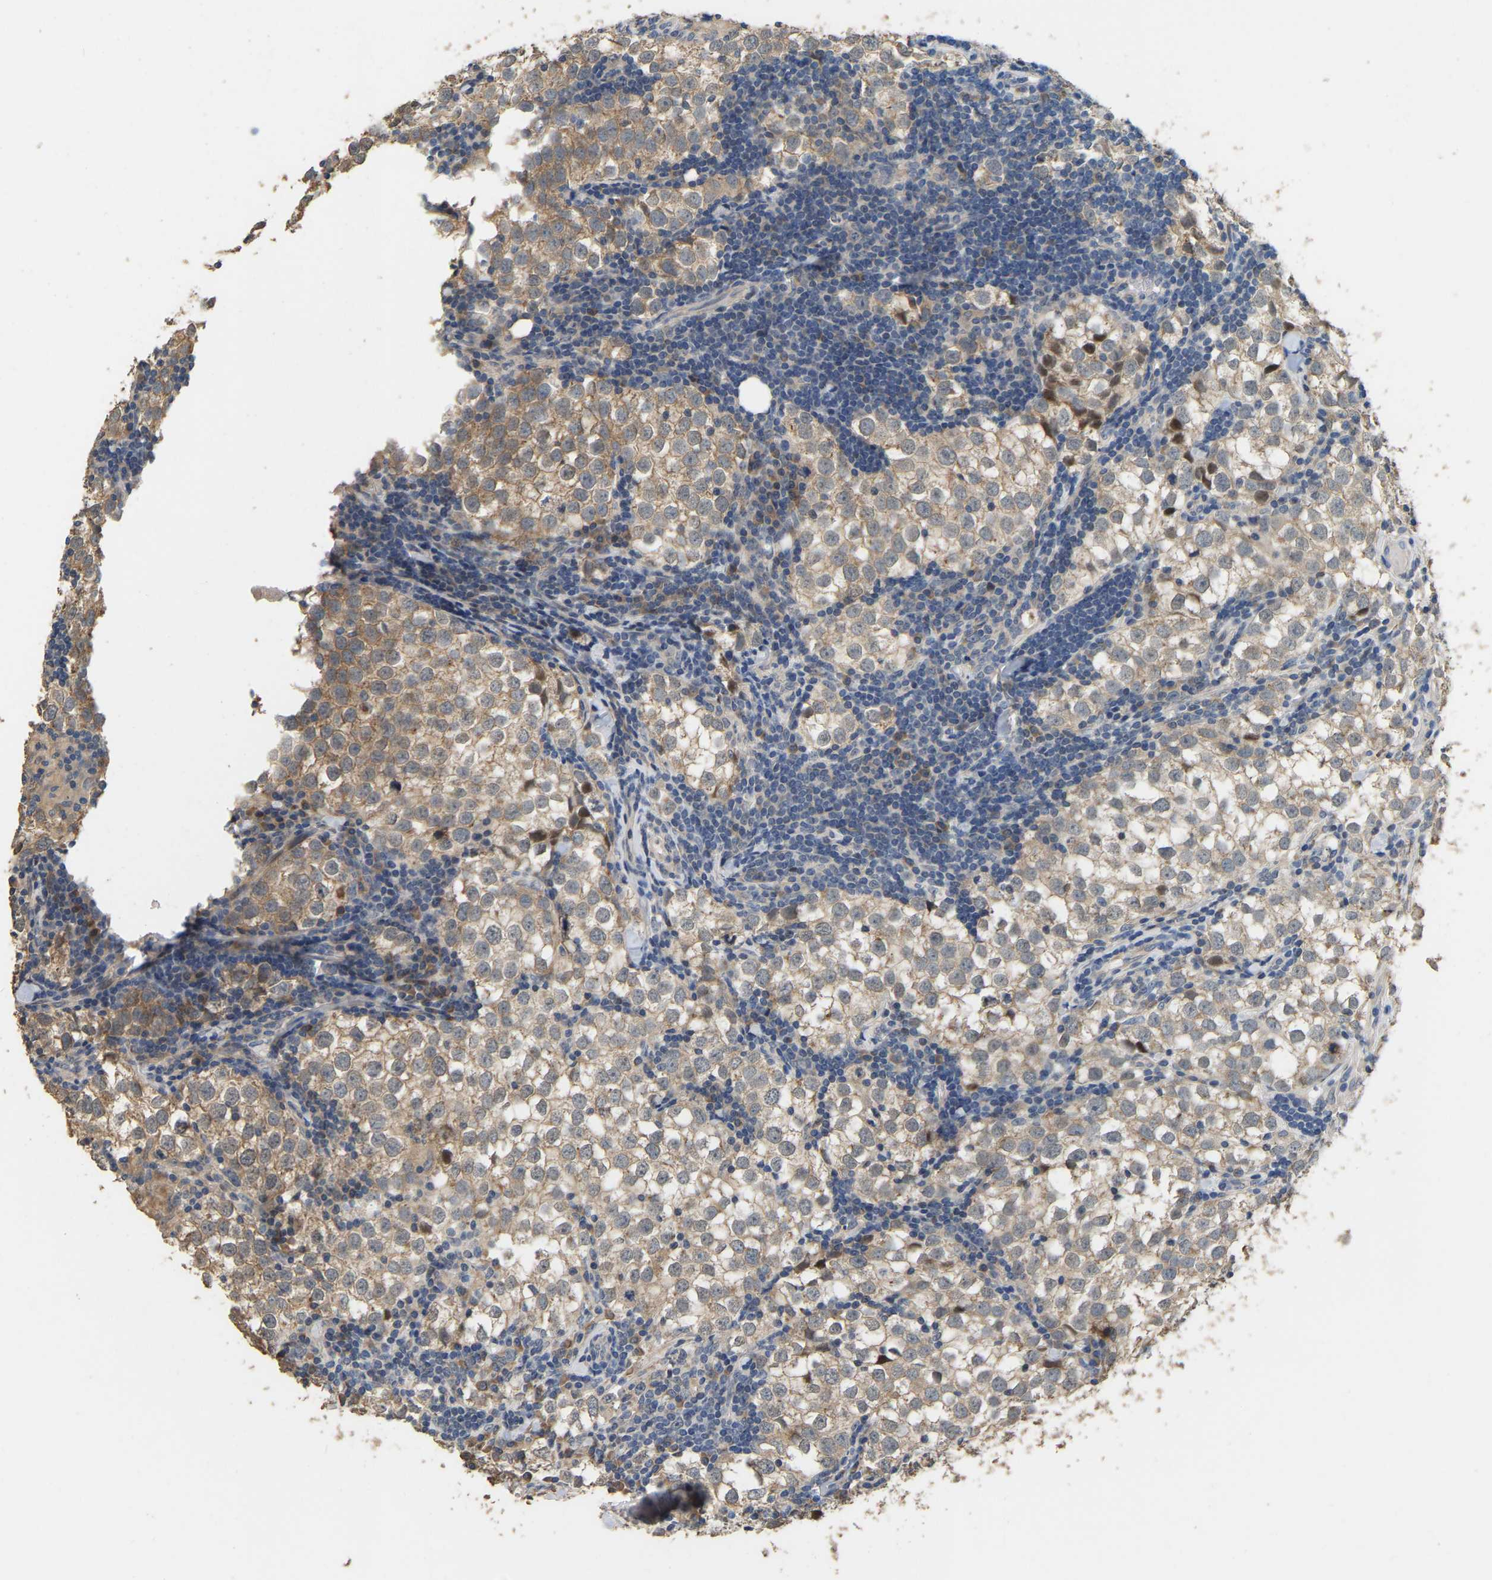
{"staining": {"intensity": "weak", "quantity": ">75%", "location": "cytoplasmic/membranous"}, "tissue": "testis cancer", "cell_type": "Tumor cells", "image_type": "cancer", "snomed": [{"axis": "morphology", "description": "Seminoma, NOS"}, {"axis": "morphology", "description": "Carcinoma, Embryonal, NOS"}, {"axis": "topography", "description": "Testis"}], "caption": "This is a photomicrograph of immunohistochemistry staining of embryonal carcinoma (testis), which shows weak expression in the cytoplasmic/membranous of tumor cells.", "gene": "NCS1", "patient": {"sex": "male", "age": 36}}